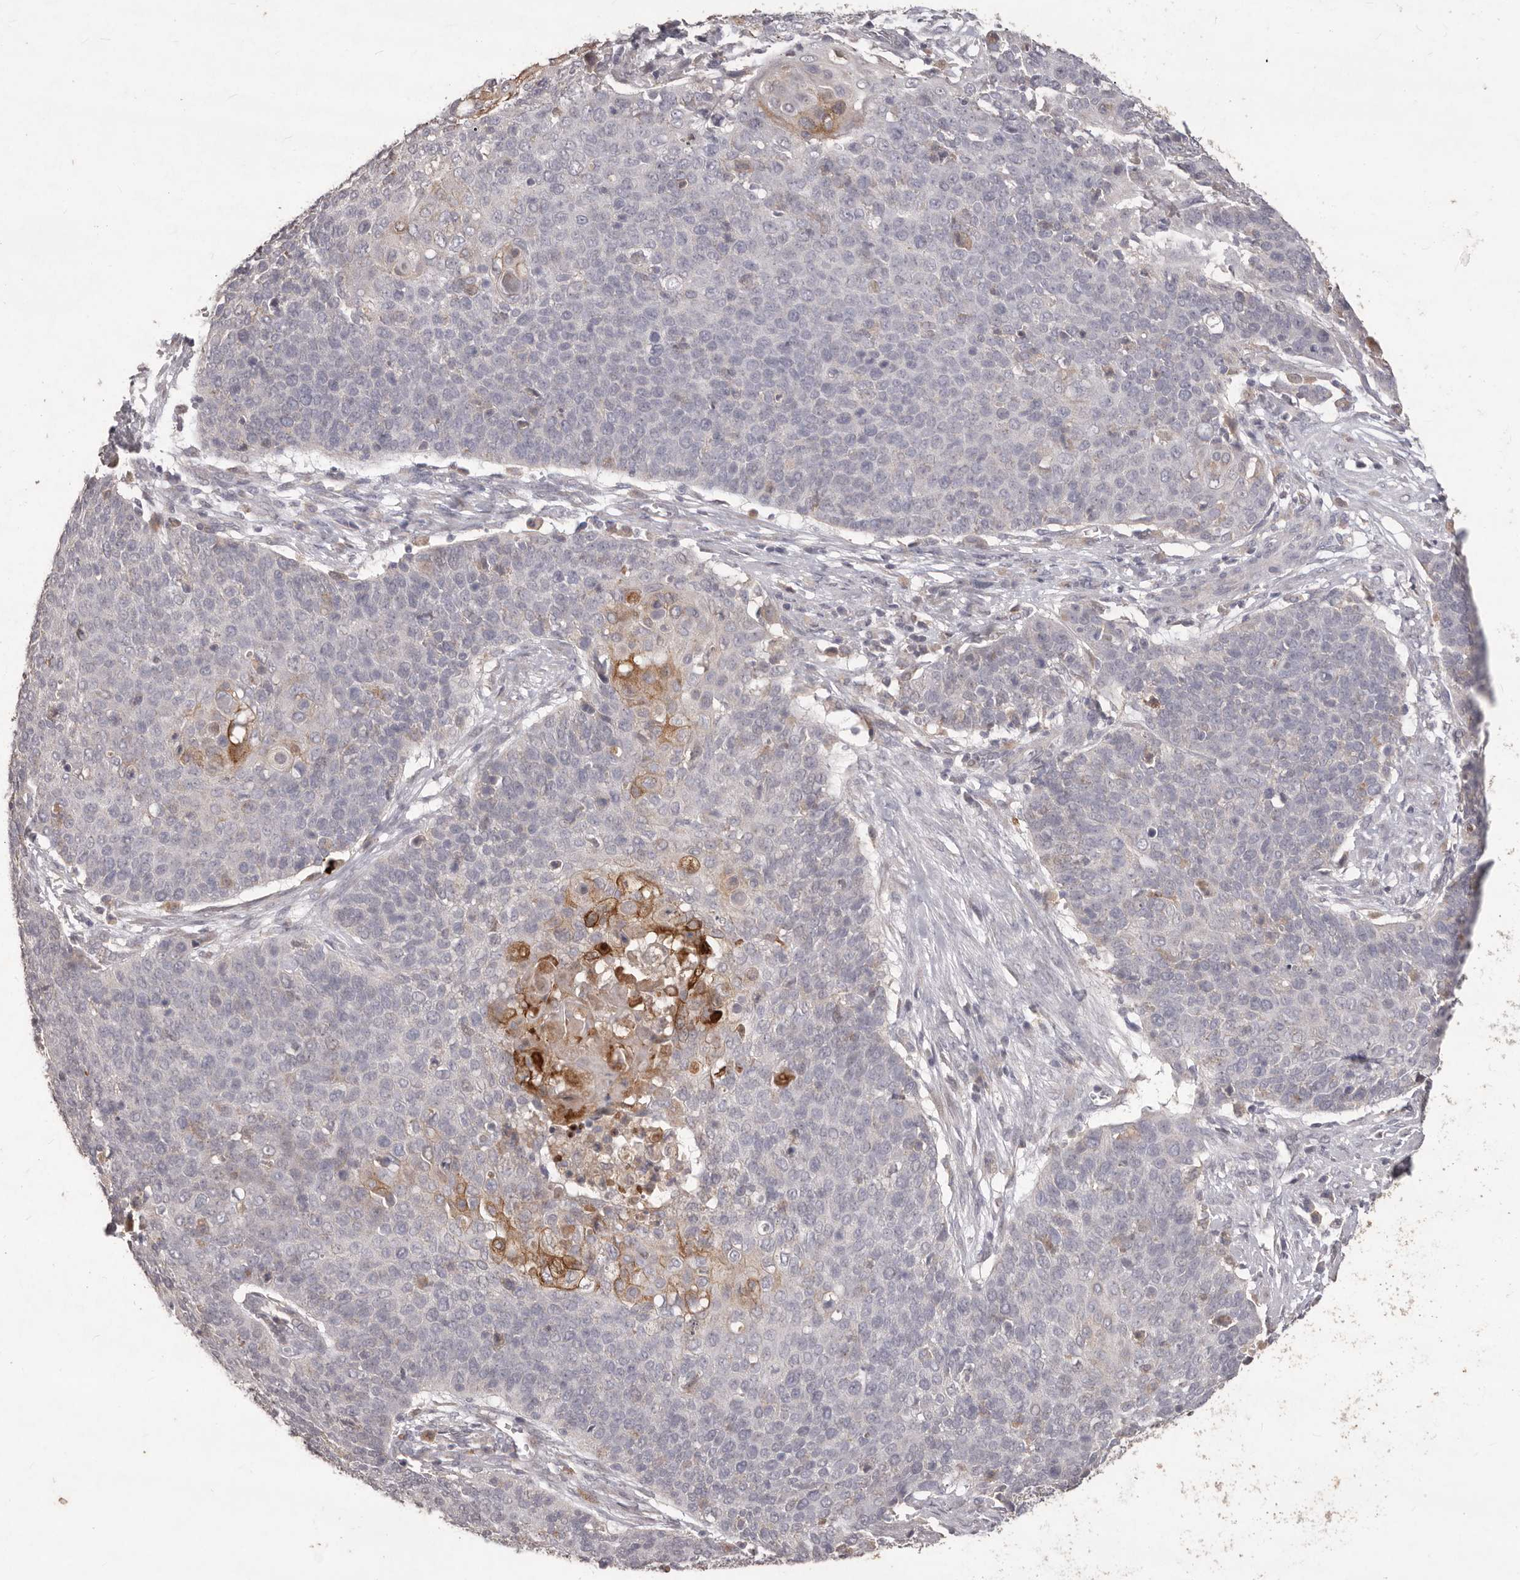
{"staining": {"intensity": "moderate", "quantity": "<25%", "location": "cytoplasmic/membranous"}, "tissue": "cervical cancer", "cell_type": "Tumor cells", "image_type": "cancer", "snomed": [{"axis": "morphology", "description": "Squamous cell carcinoma, NOS"}, {"axis": "topography", "description": "Cervix"}], "caption": "Protein analysis of squamous cell carcinoma (cervical) tissue demonstrates moderate cytoplasmic/membranous staining in approximately <25% of tumor cells.", "gene": "PRSS27", "patient": {"sex": "female", "age": 39}}